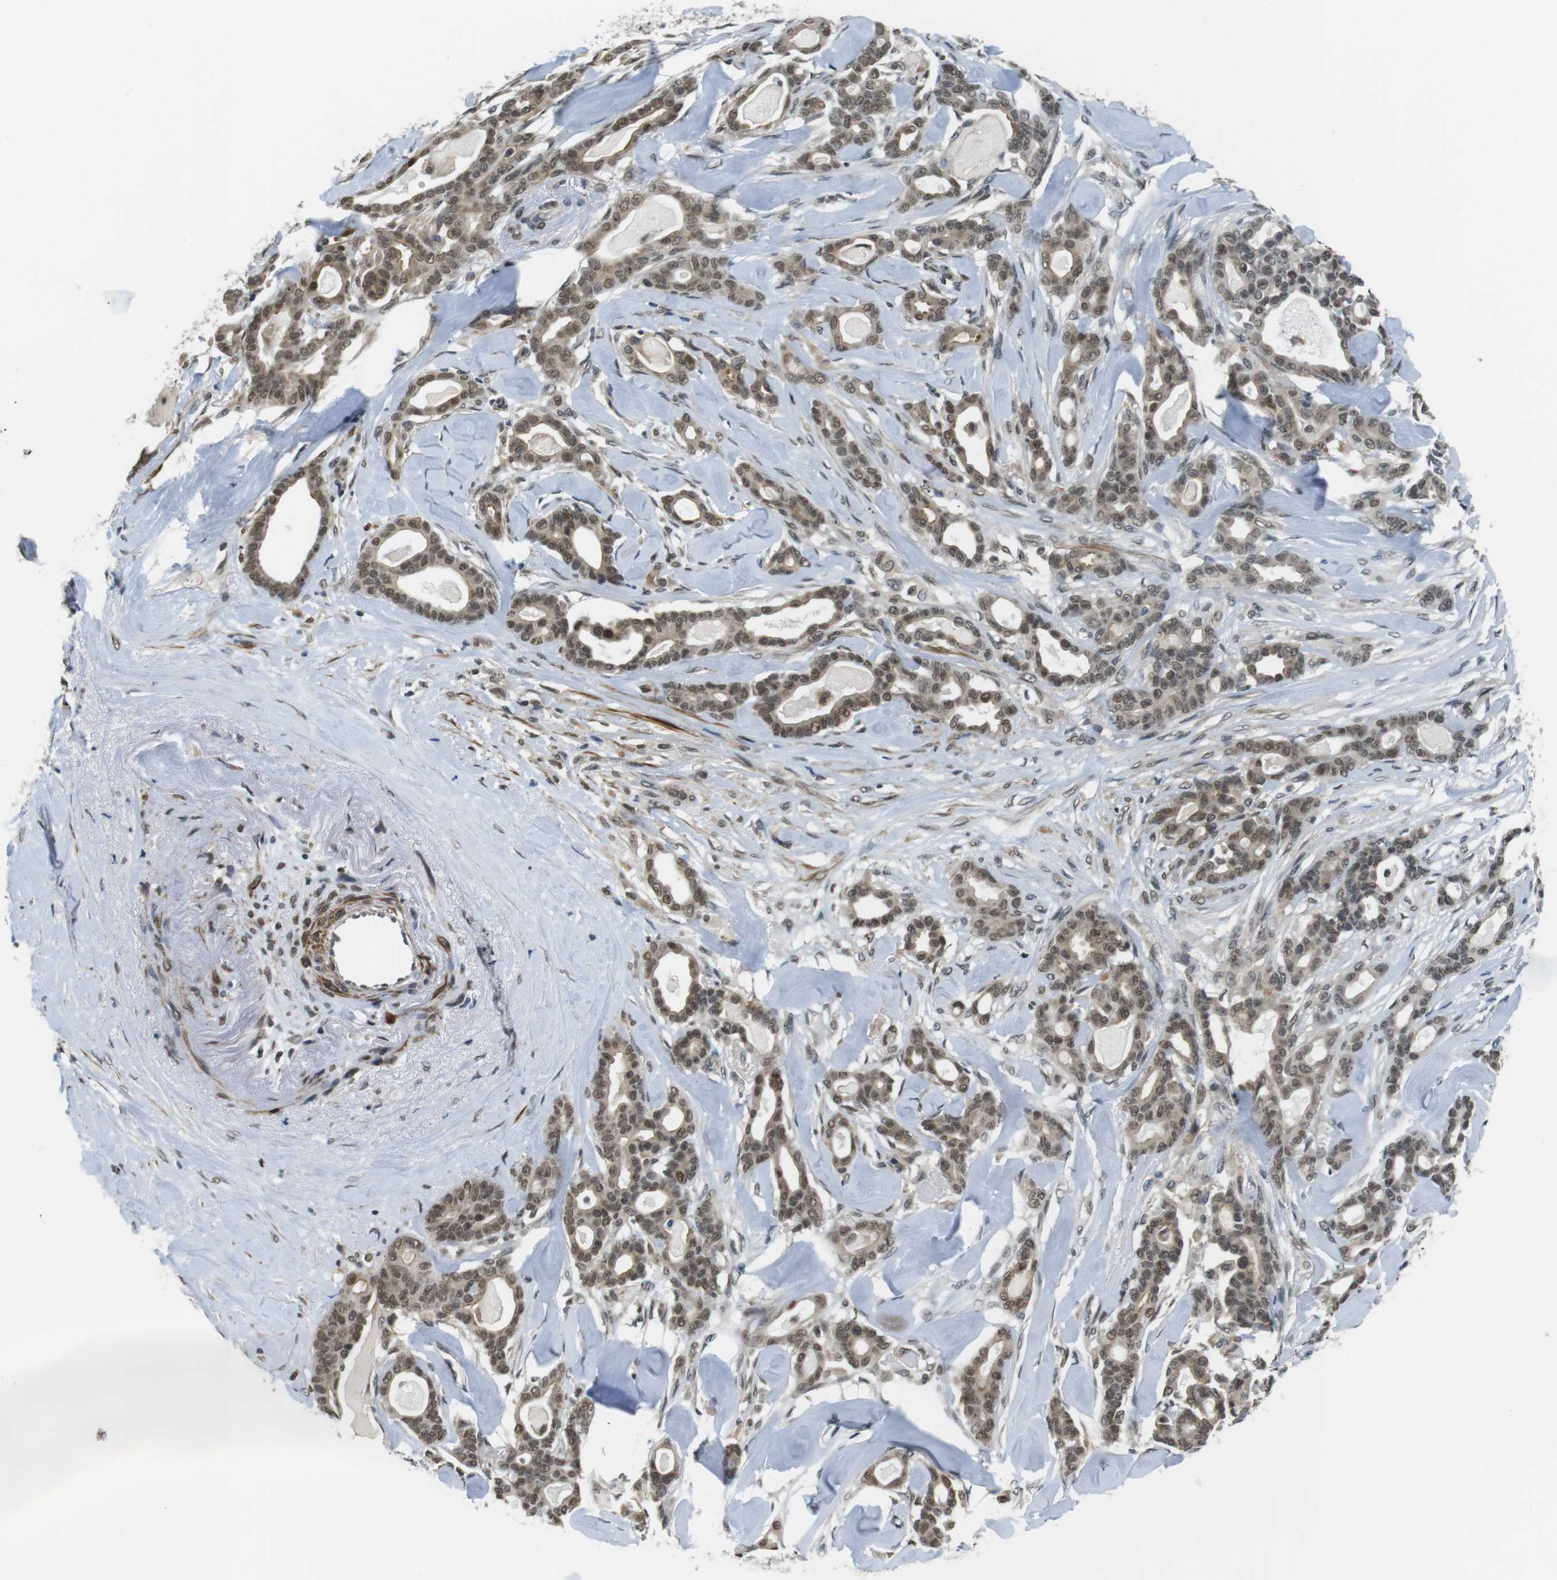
{"staining": {"intensity": "moderate", "quantity": ">75%", "location": "cytoplasmic/membranous,nuclear"}, "tissue": "pancreatic cancer", "cell_type": "Tumor cells", "image_type": "cancer", "snomed": [{"axis": "morphology", "description": "Adenocarcinoma, NOS"}, {"axis": "topography", "description": "Pancreas"}], "caption": "Pancreatic adenocarcinoma tissue displays moderate cytoplasmic/membranous and nuclear expression in about >75% of tumor cells", "gene": "USP7", "patient": {"sex": "male", "age": 63}}